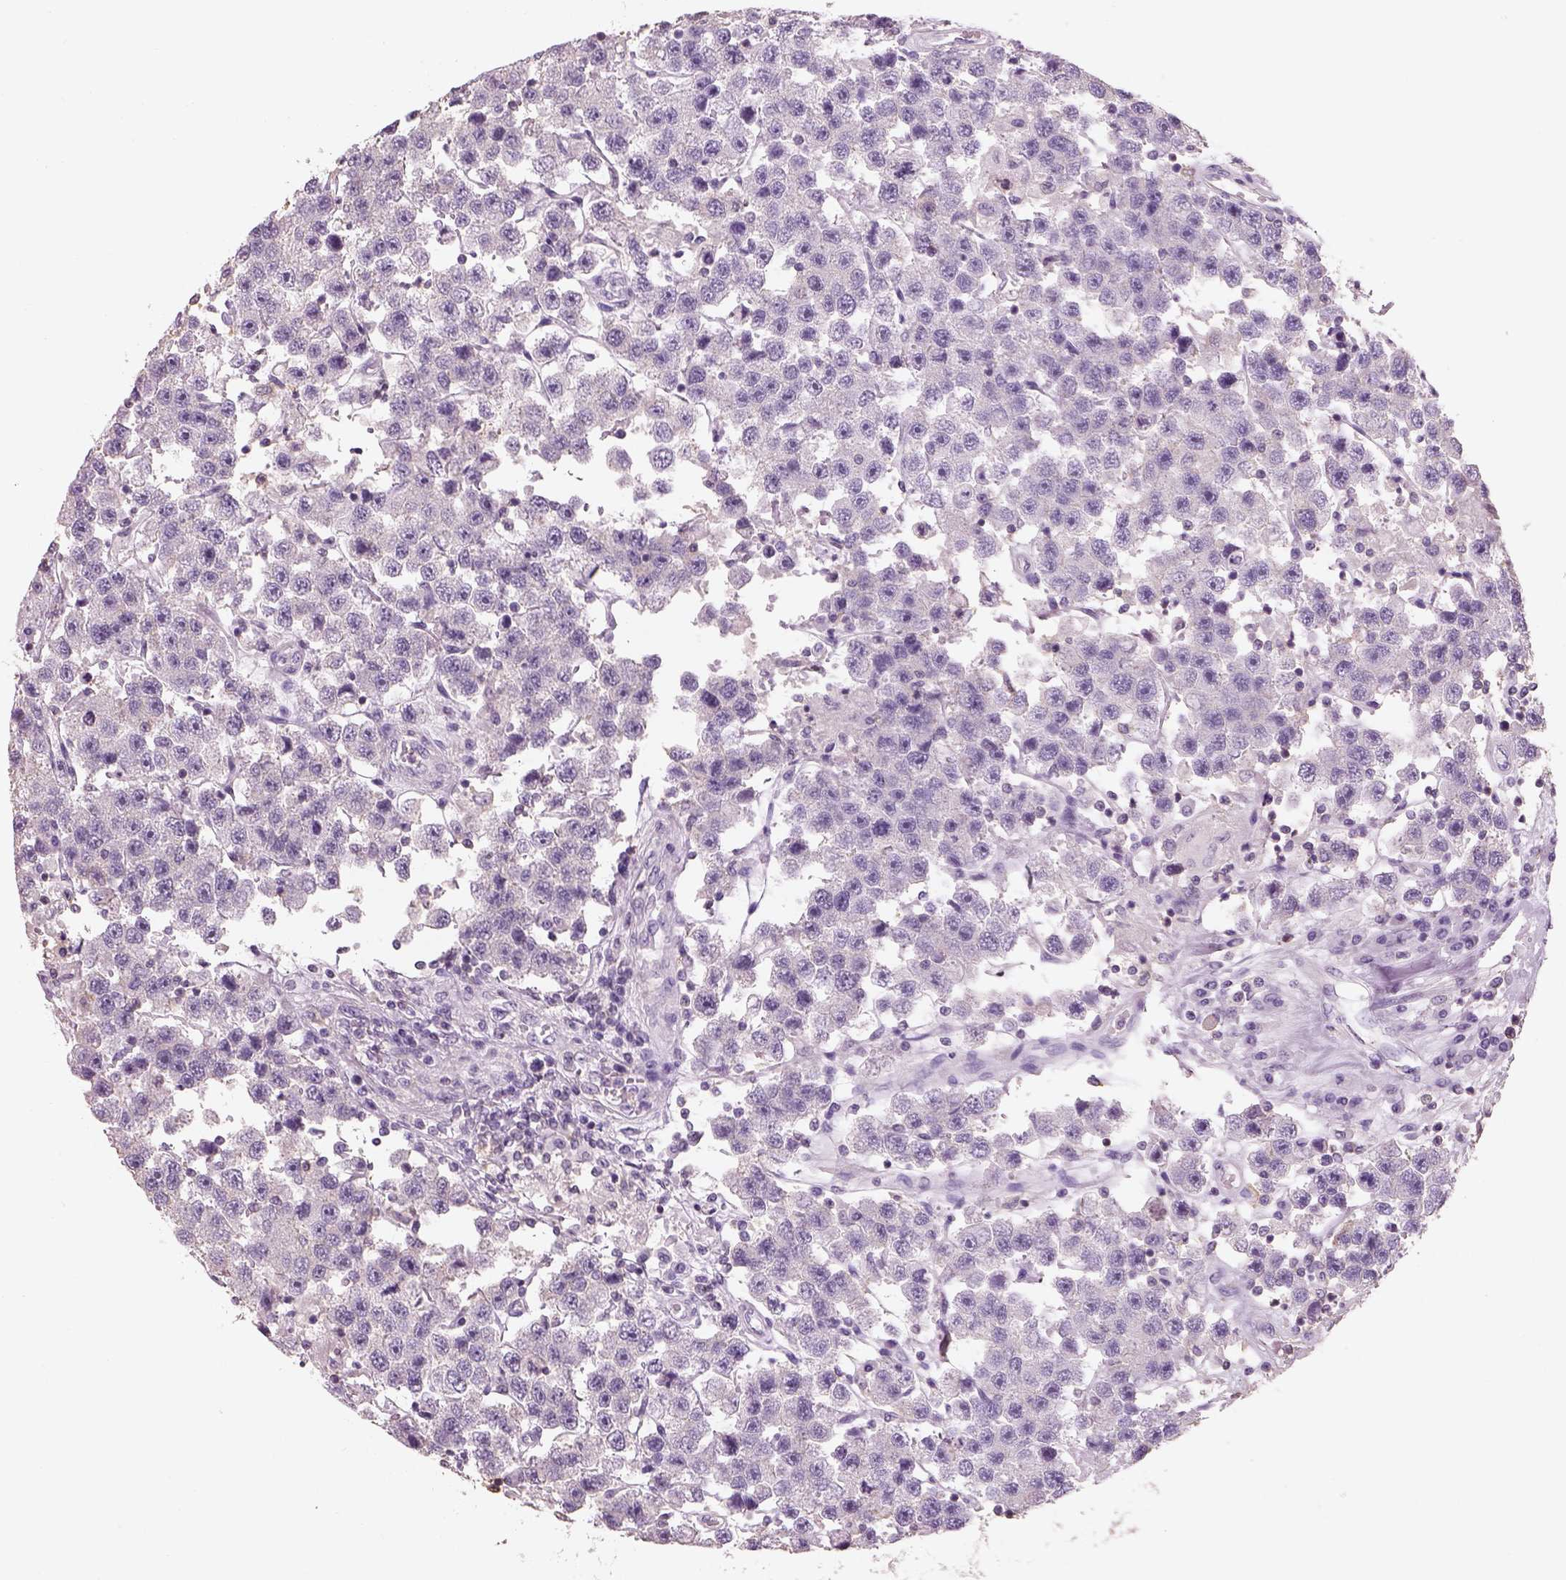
{"staining": {"intensity": "negative", "quantity": "none", "location": "none"}, "tissue": "testis cancer", "cell_type": "Tumor cells", "image_type": "cancer", "snomed": [{"axis": "morphology", "description": "Seminoma, NOS"}, {"axis": "topography", "description": "Testis"}], "caption": "Human seminoma (testis) stained for a protein using immunohistochemistry reveals no positivity in tumor cells.", "gene": "OTUD6A", "patient": {"sex": "male", "age": 45}}